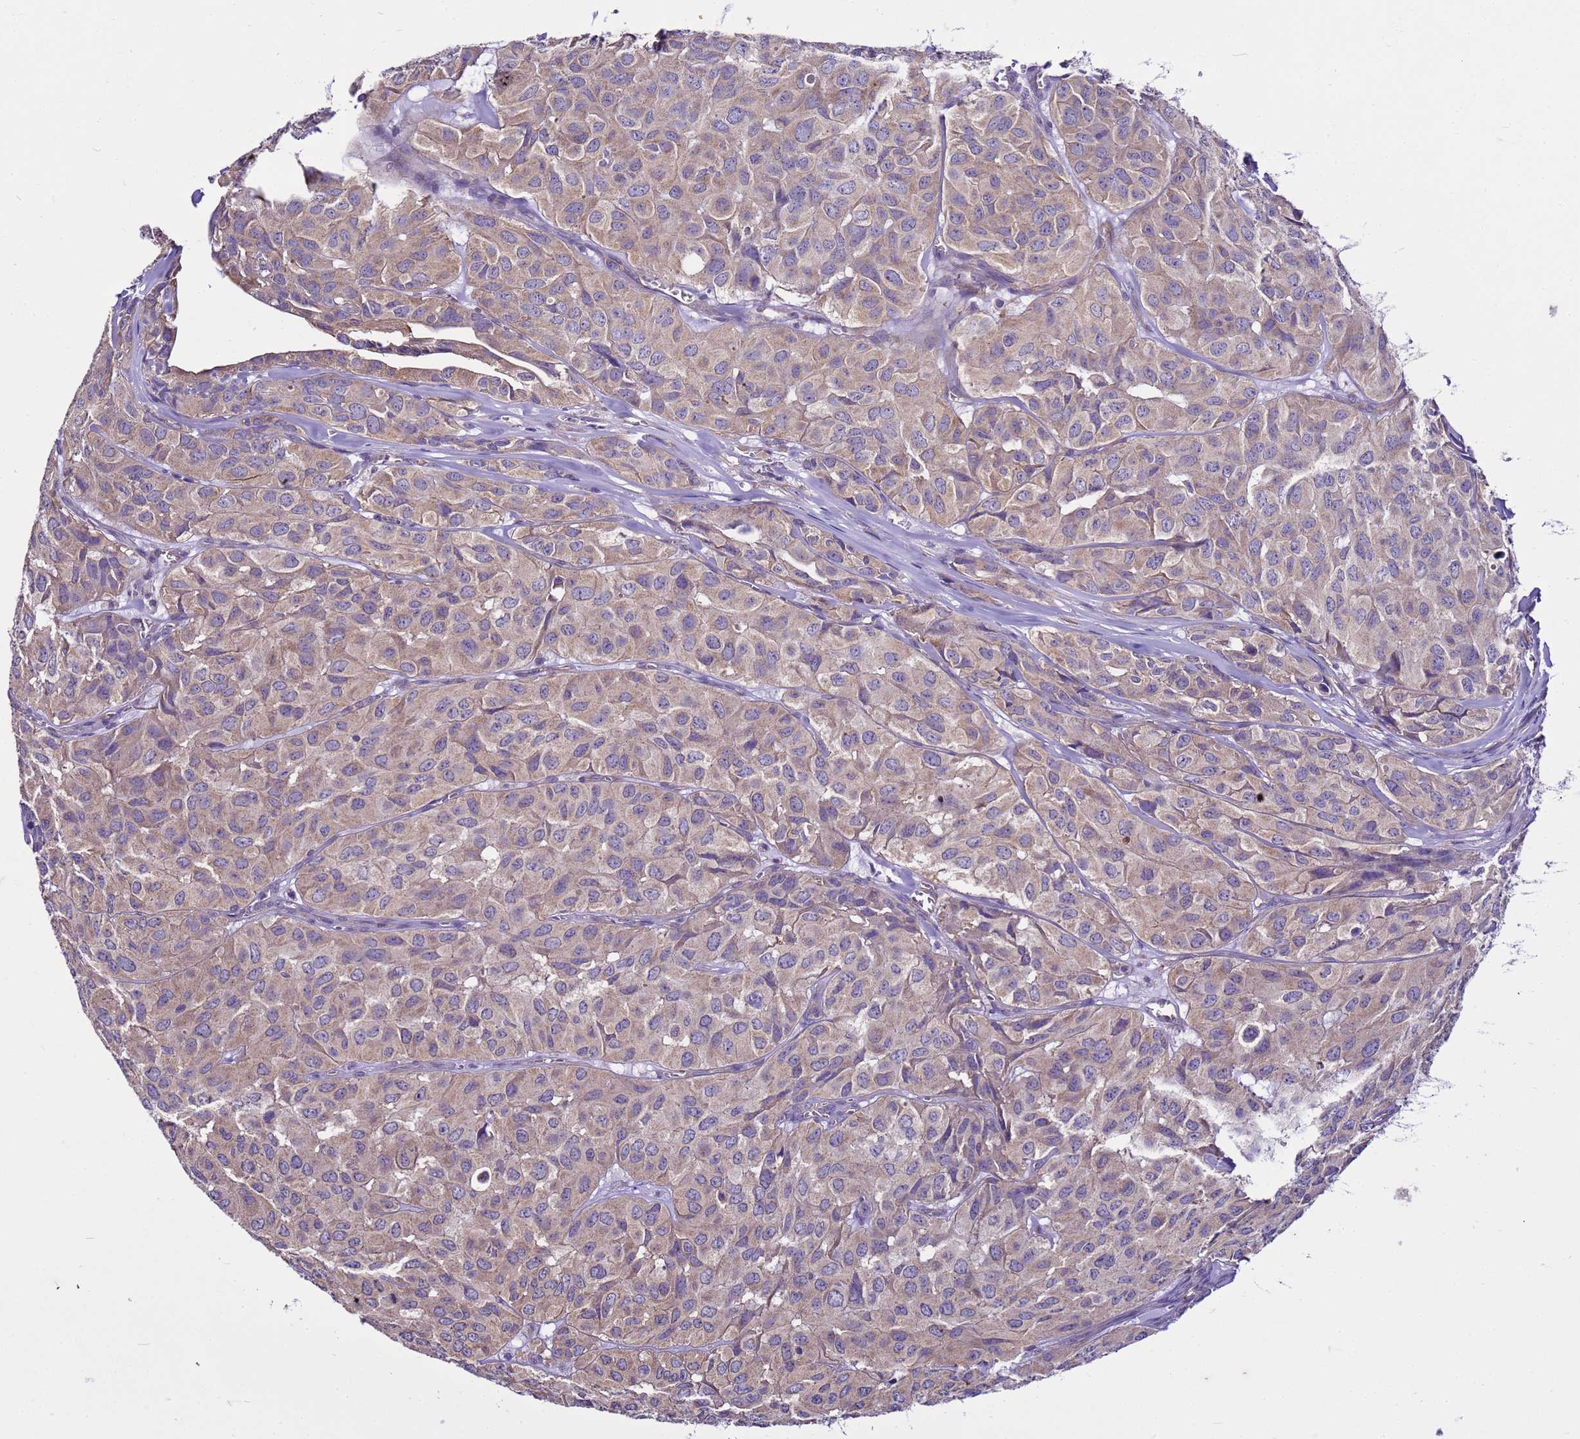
{"staining": {"intensity": "weak", "quantity": ">75%", "location": "cytoplasmic/membranous"}, "tissue": "head and neck cancer", "cell_type": "Tumor cells", "image_type": "cancer", "snomed": [{"axis": "morphology", "description": "Adenocarcinoma, NOS"}, {"axis": "topography", "description": "Salivary gland, NOS"}, {"axis": "topography", "description": "Head-Neck"}], "caption": "Head and neck cancer stained with immunohistochemistry shows weak cytoplasmic/membranous staining in approximately >75% of tumor cells.", "gene": "PKD1", "patient": {"sex": "female", "age": 76}}